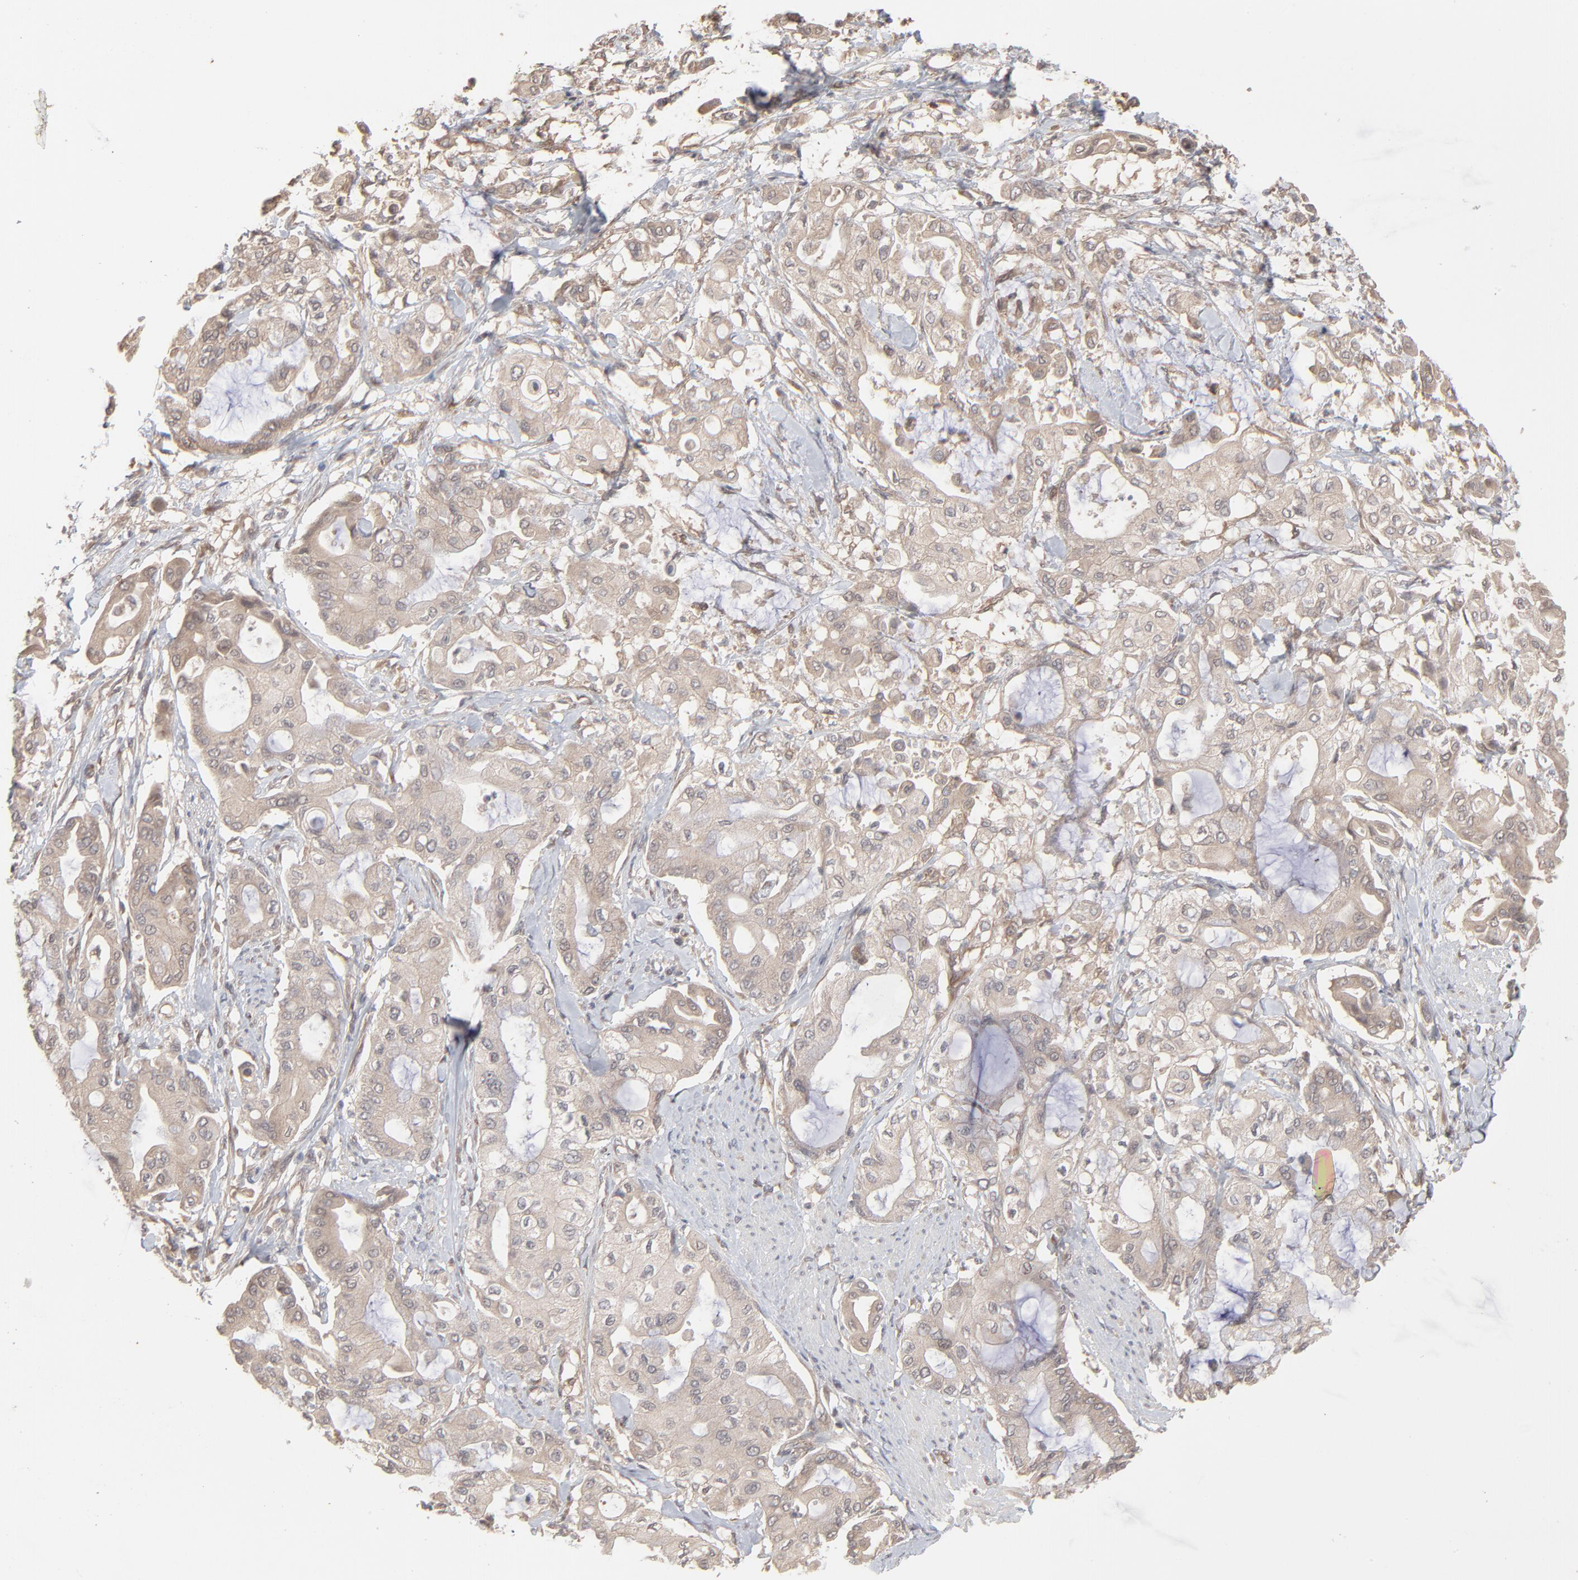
{"staining": {"intensity": "weak", "quantity": ">75%", "location": "cytoplasmic/membranous"}, "tissue": "pancreatic cancer", "cell_type": "Tumor cells", "image_type": "cancer", "snomed": [{"axis": "morphology", "description": "Adenocarcinoma, NOS"}, {"axis": "morphology", "description": "Adenocarcinoma, metastatic, NOS"}, {"axis": "topography", "description": "Lymph node"}, {"axis": "topography", "description": "Pancreas"}, {"axis": "topography", "description": "Duodenum"}], "caption": "Tumor cells display low levels of weak cytoplasmic/membranous staining in approximately >75% of cells in pancreatic cancer. (DAB = brown stain, brightfield microscopy at high magnification).", "gene": "SCFD1", "patient": {"sex": "female", "age": 64}}